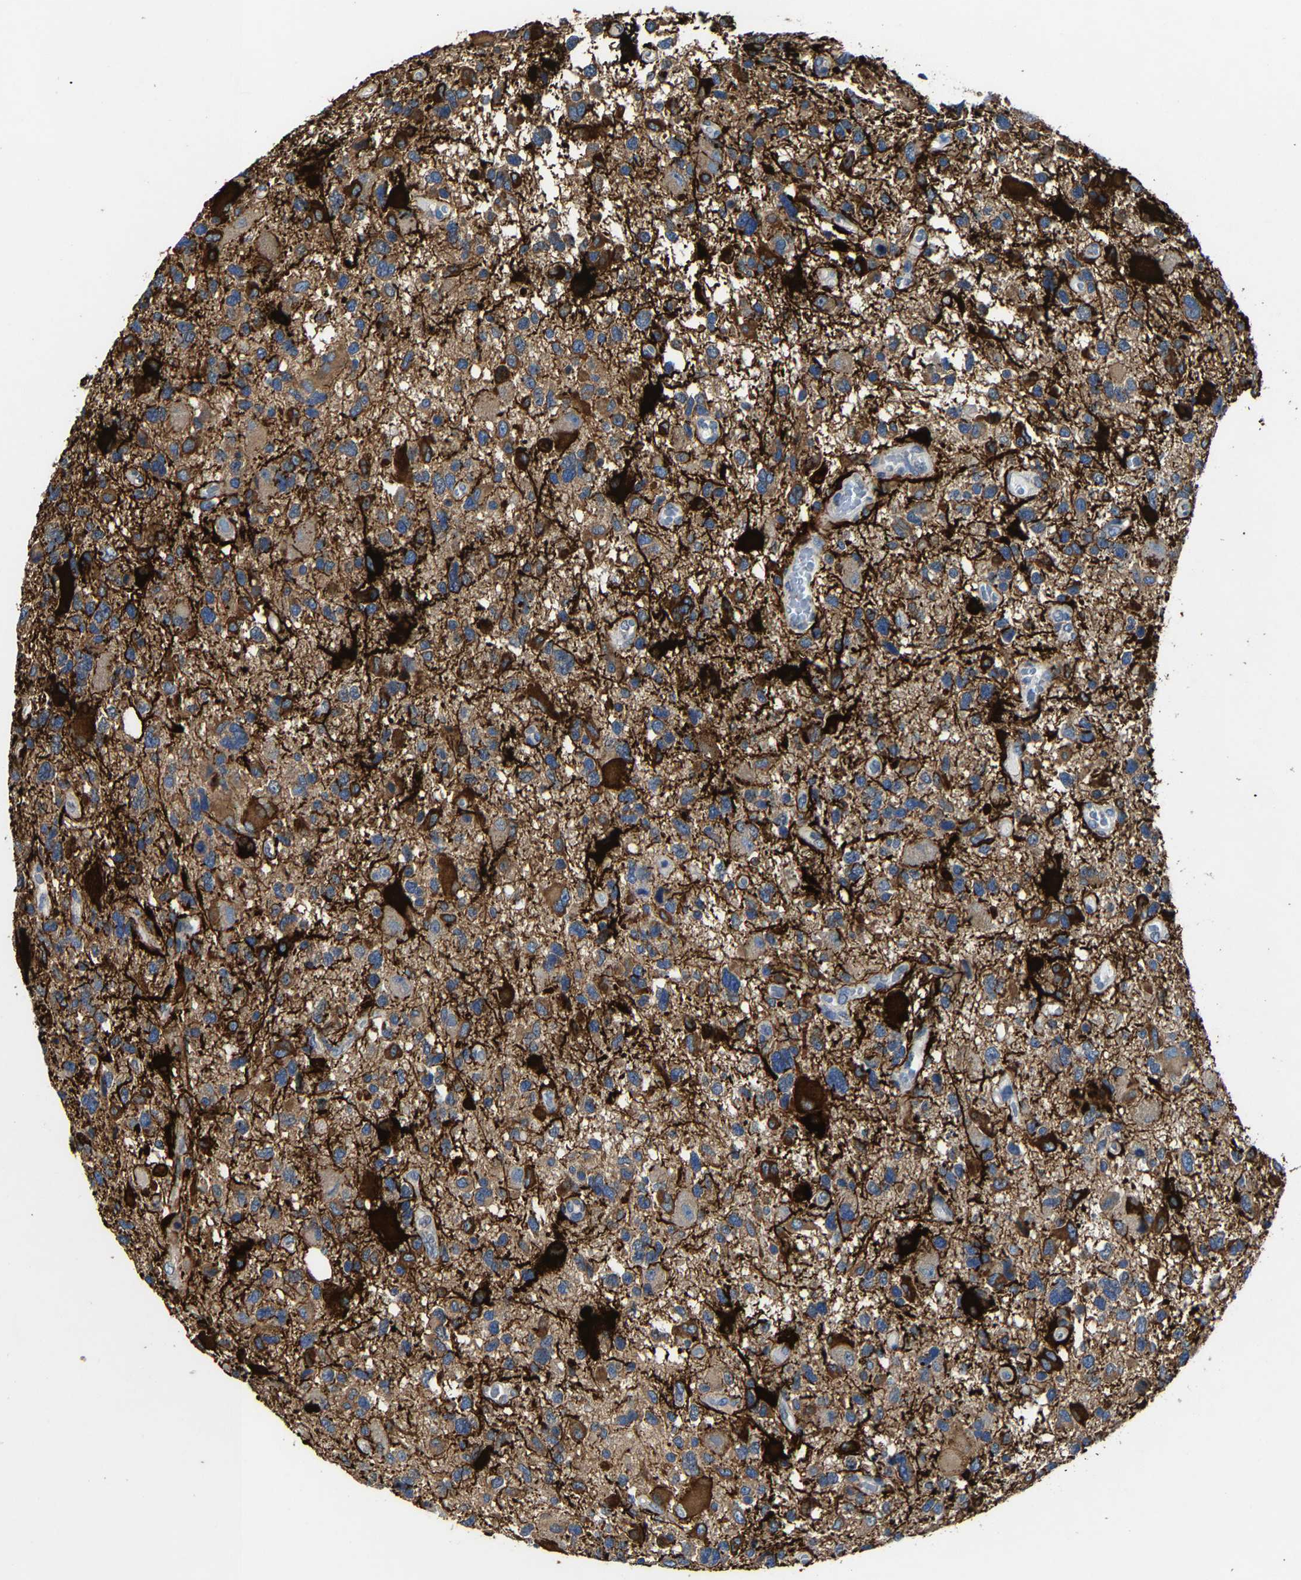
{"staining": {"intensity": "moderate", "quantity": ">75%", "location": "cytoplasmic/membranous"}, "tissue": "glioma", "cell_type": "Tumor cells", "image_type": "cancer", "snomed": [{"axis": "morphology", "description": "Glioma, malignant, High grade"}, {"axis": "topography", "description": "Brain"}], "caption": "Protein staining of glioma tissue displays moderate cytoplasmic/membranous expression in approximately >75% of tumor cells.", "gene": "AGK", "patient": {"sex": "male", "age": 33}}